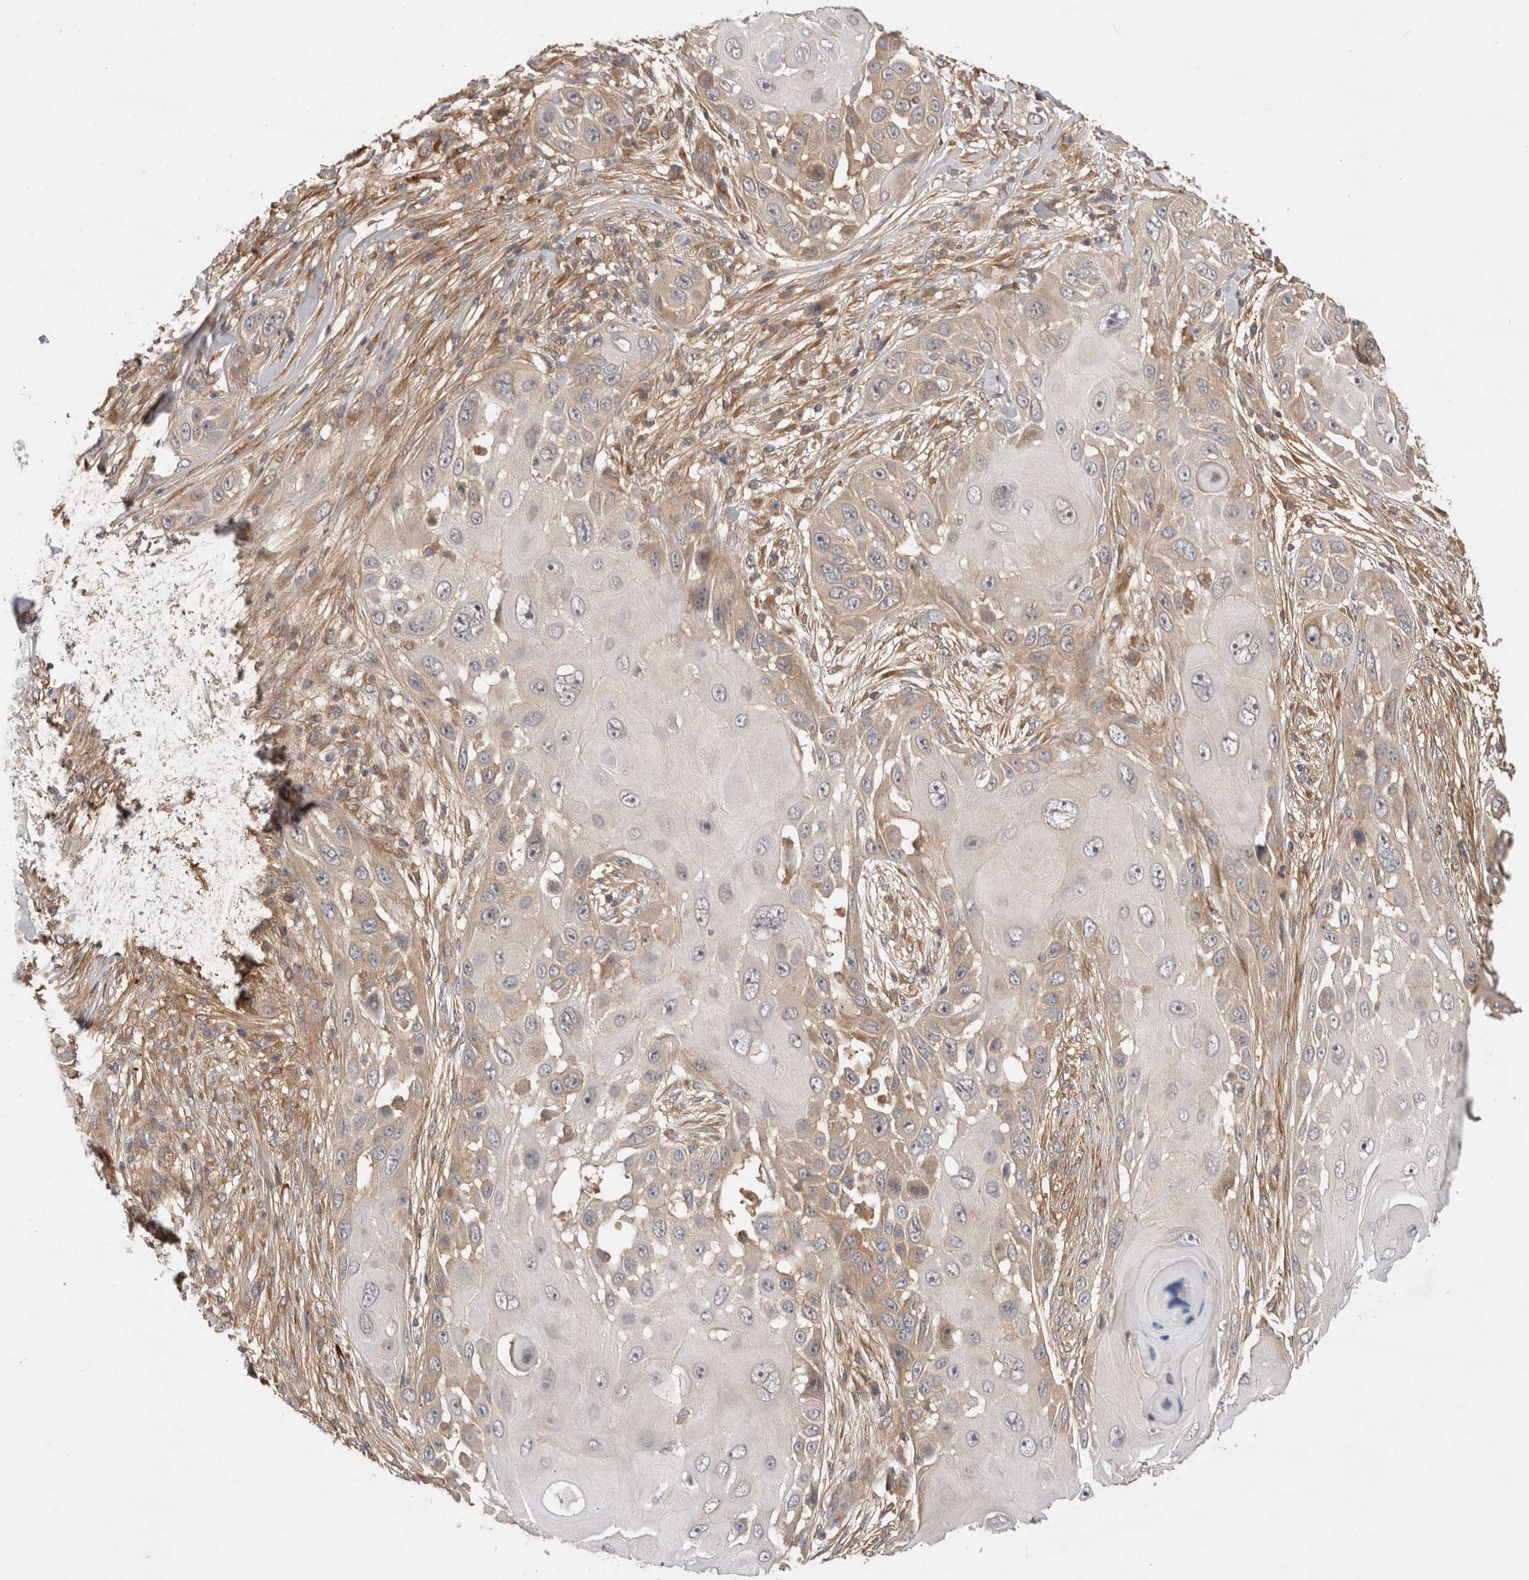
{"staining": {"intensity": "weak", "quantity": "25%-75%", "location": "cytoplasmic/membranous"}, "tissue": "skin cancer", "cell_type": "Tumor cells", "image_type": "cancer", "snomed": [{"axis": "morphology", "description": "Squamous cell carcinoma, NOS"}, {"axis": "topography", "description": "Skin"}], "caption": "Skin cancer tissue reveals weak cytoplasmic/membranous positivity in about 25%-75% of tumor cells, visualized by immunohistochemistry.", "gene": "VPS28", "patient": {"sex": "female", "age": 44}}